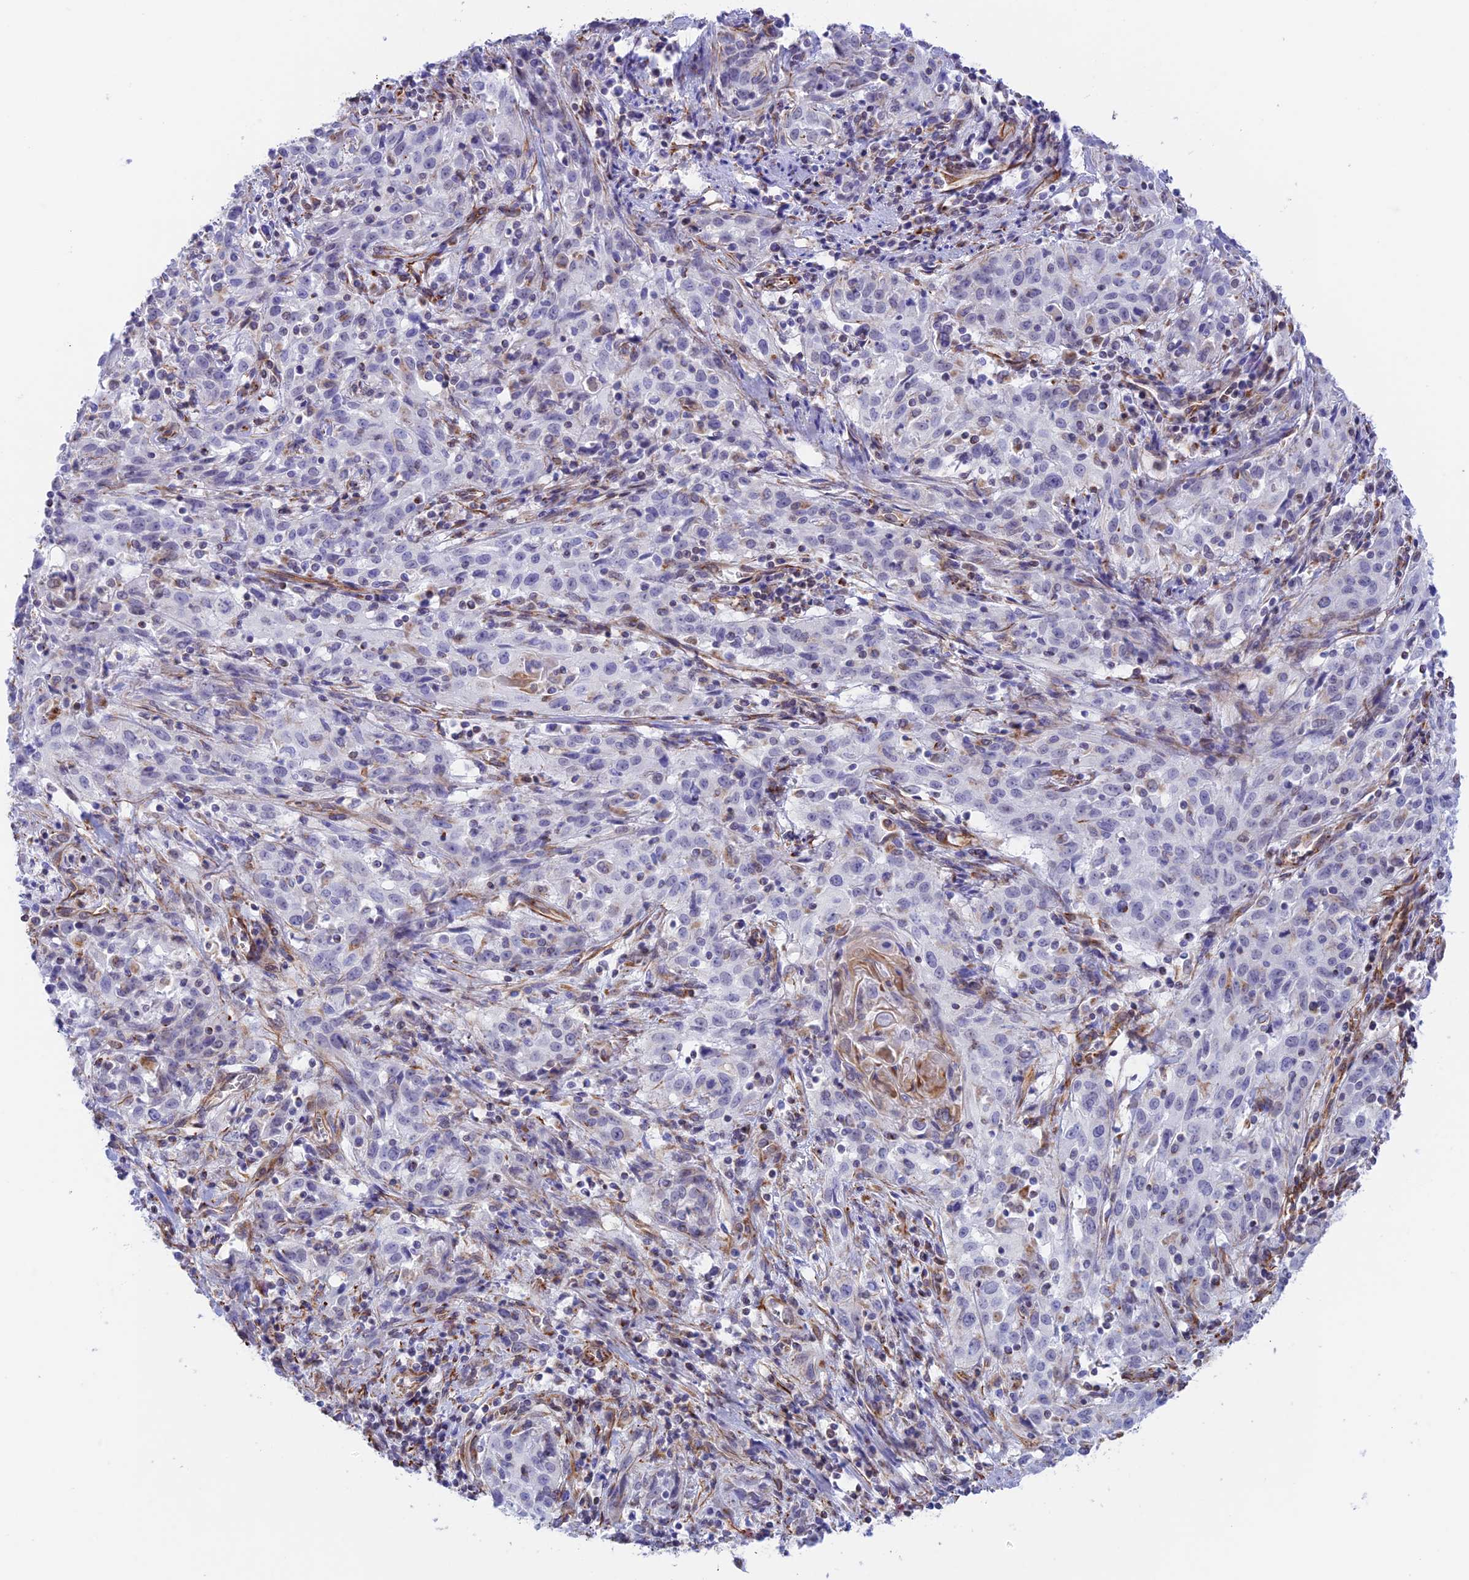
{"staining": {"intensity": "negative", "quantity": "none", "location": "none"}, "tissue": "cervical cancer", "cell_type": "Tumor cells", "image_type": "cancer", "snomed": [{"axis": "morphology", "description": "Squamous cell carcinoma, NOS"}, {"axis": "topography", "description": "Cervix"}], "caption": "Immunohistochemistry (IHC) of cervical squamous cell carcinoma exhibits no expression in tumor cells.", "gene": "ZNF652", "patient": {"sex": "female", "age": 57}}